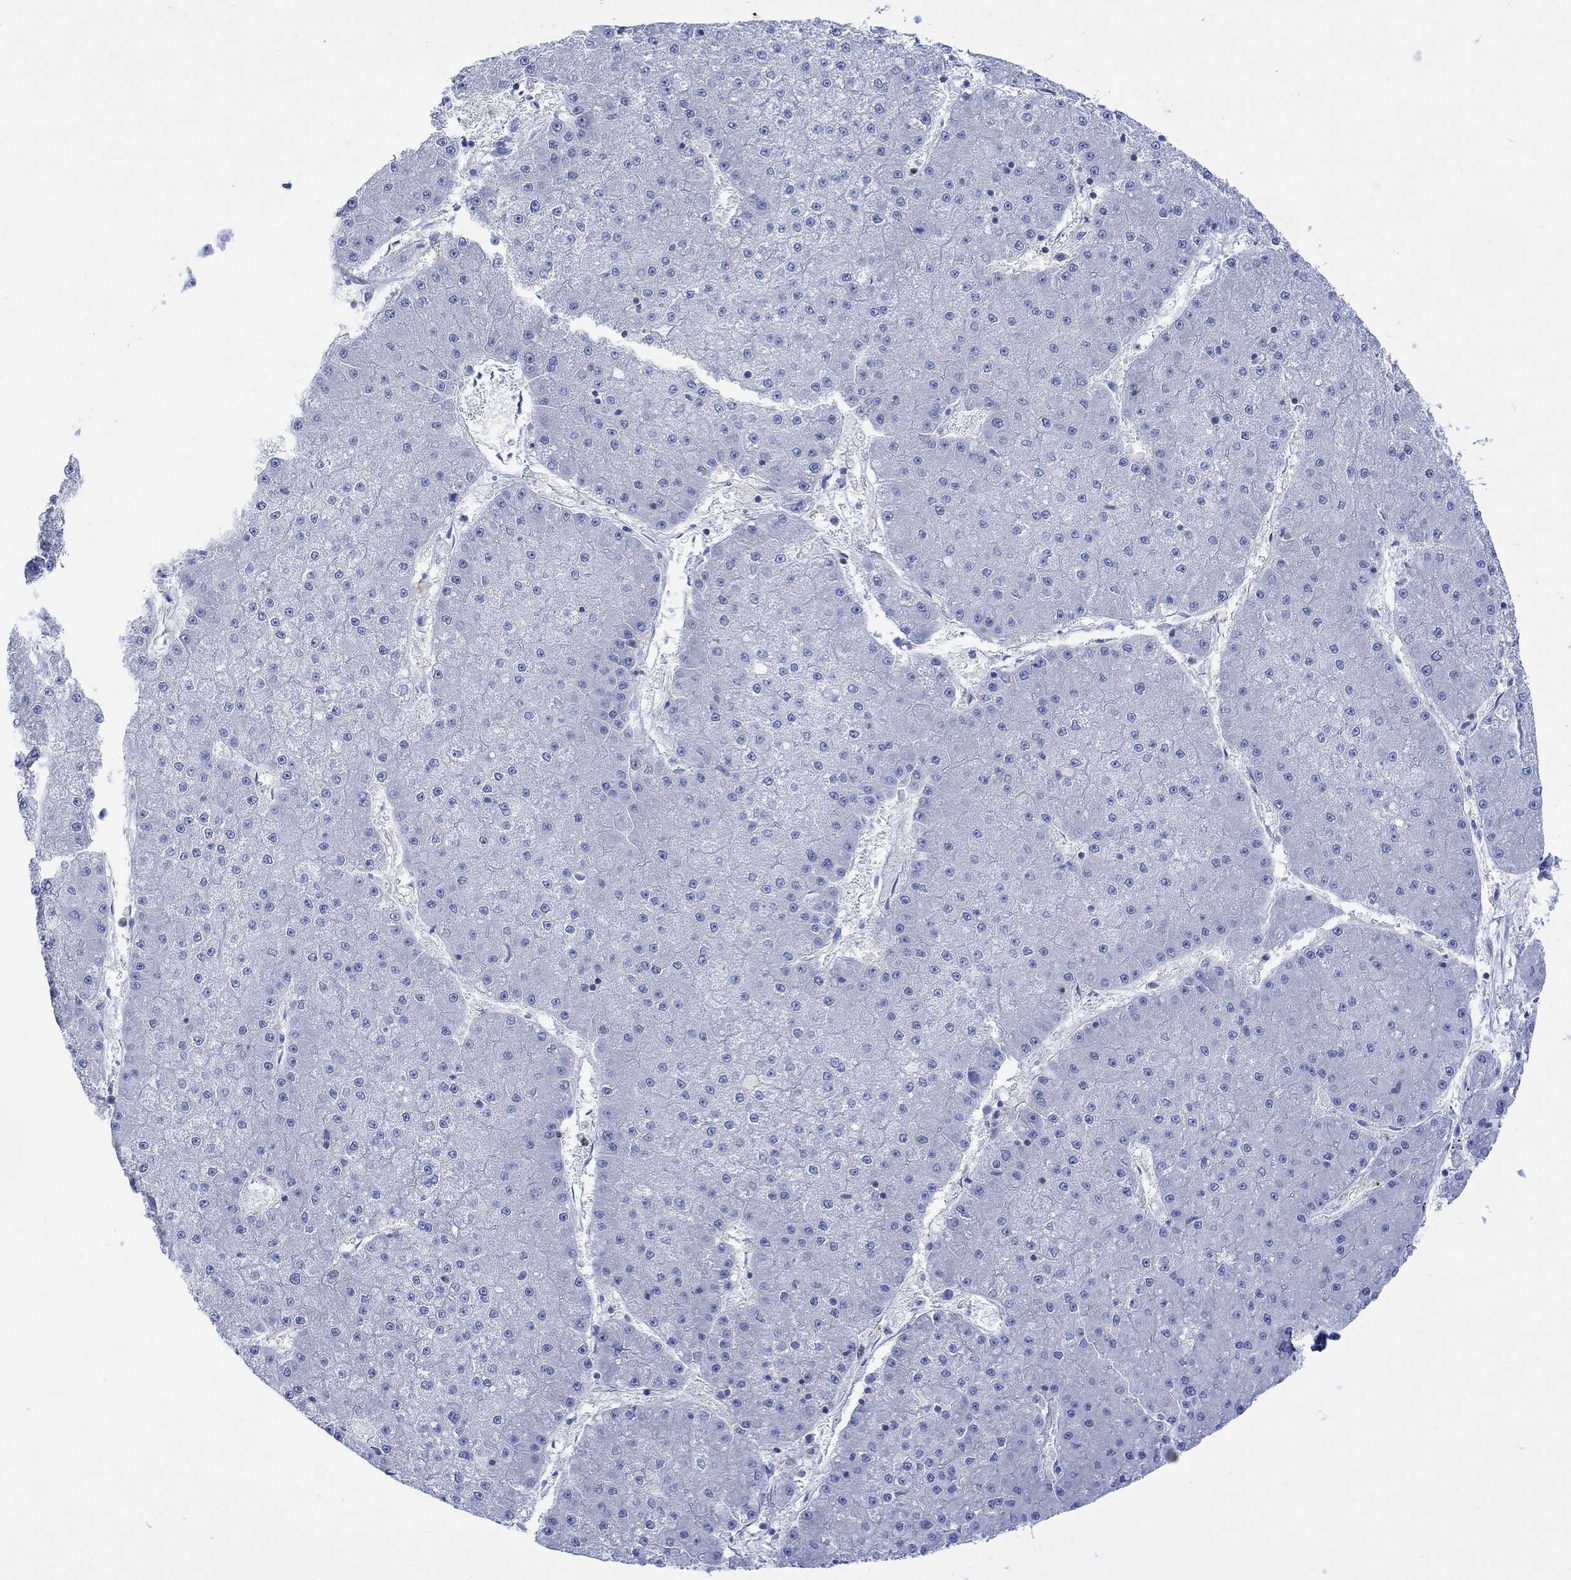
{"staining": {"intensity": "negative", "quantity": "none", "location": "none"}, "tissue": "liver cancer", "cell_type": "Tumor cells", "image_type": "cancer", "snomed": [{"axis": "morphology", "description": "Carcinoma, Hepatocellular, NOS"}, {"axis": "topography", "description": "Liver"}], "caption": "Protein analysis of liver hepatocellular carcinoma exhibits no significant staining in tumor cells. (DAB (3,3'-diaminobenzidine) immunohistochemistry (IHC) visualized using brightfield microscopy, high magnification).", "gene": "ARSK", "patient": {"sex": "male", "age": 73}}